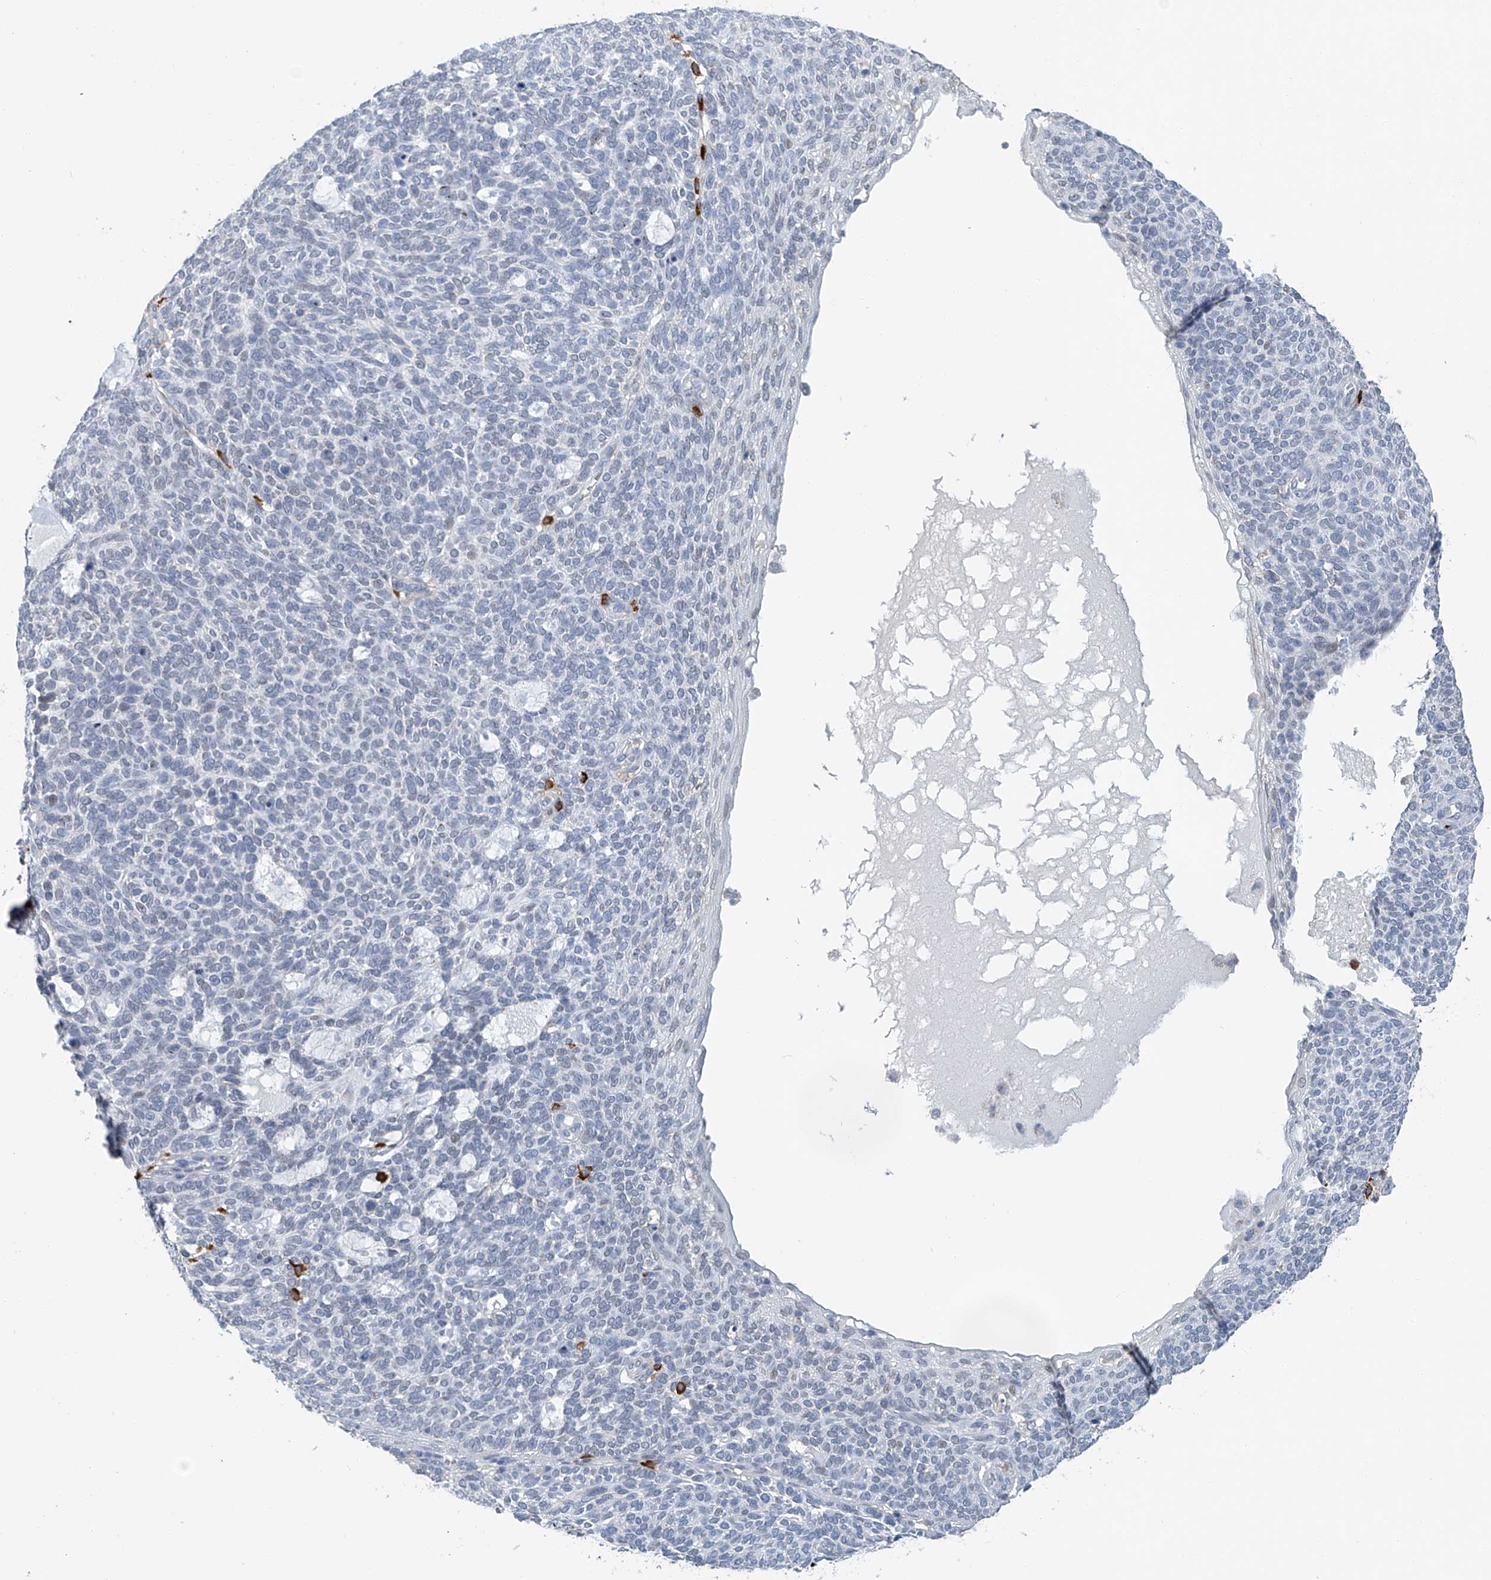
{"staining": {"intensity": "negative", "quantity": "none", "location": "none"}, "tissue": "skin cancer", "cell_type": "Tumor cells", "image_type": "cancer", "snomed": [{"axis": "morphology", "description": "Squamous cell carcinoma, NOS"}, {"axis": "topography", "description": "Skin"}], "caption": "This is a micrograph of IHC staining of skin squamous cell carcinoma, which shows no staining in tumor cells.", "gene": "KLF15", "patient": {"sex": "female", "age": 90}}